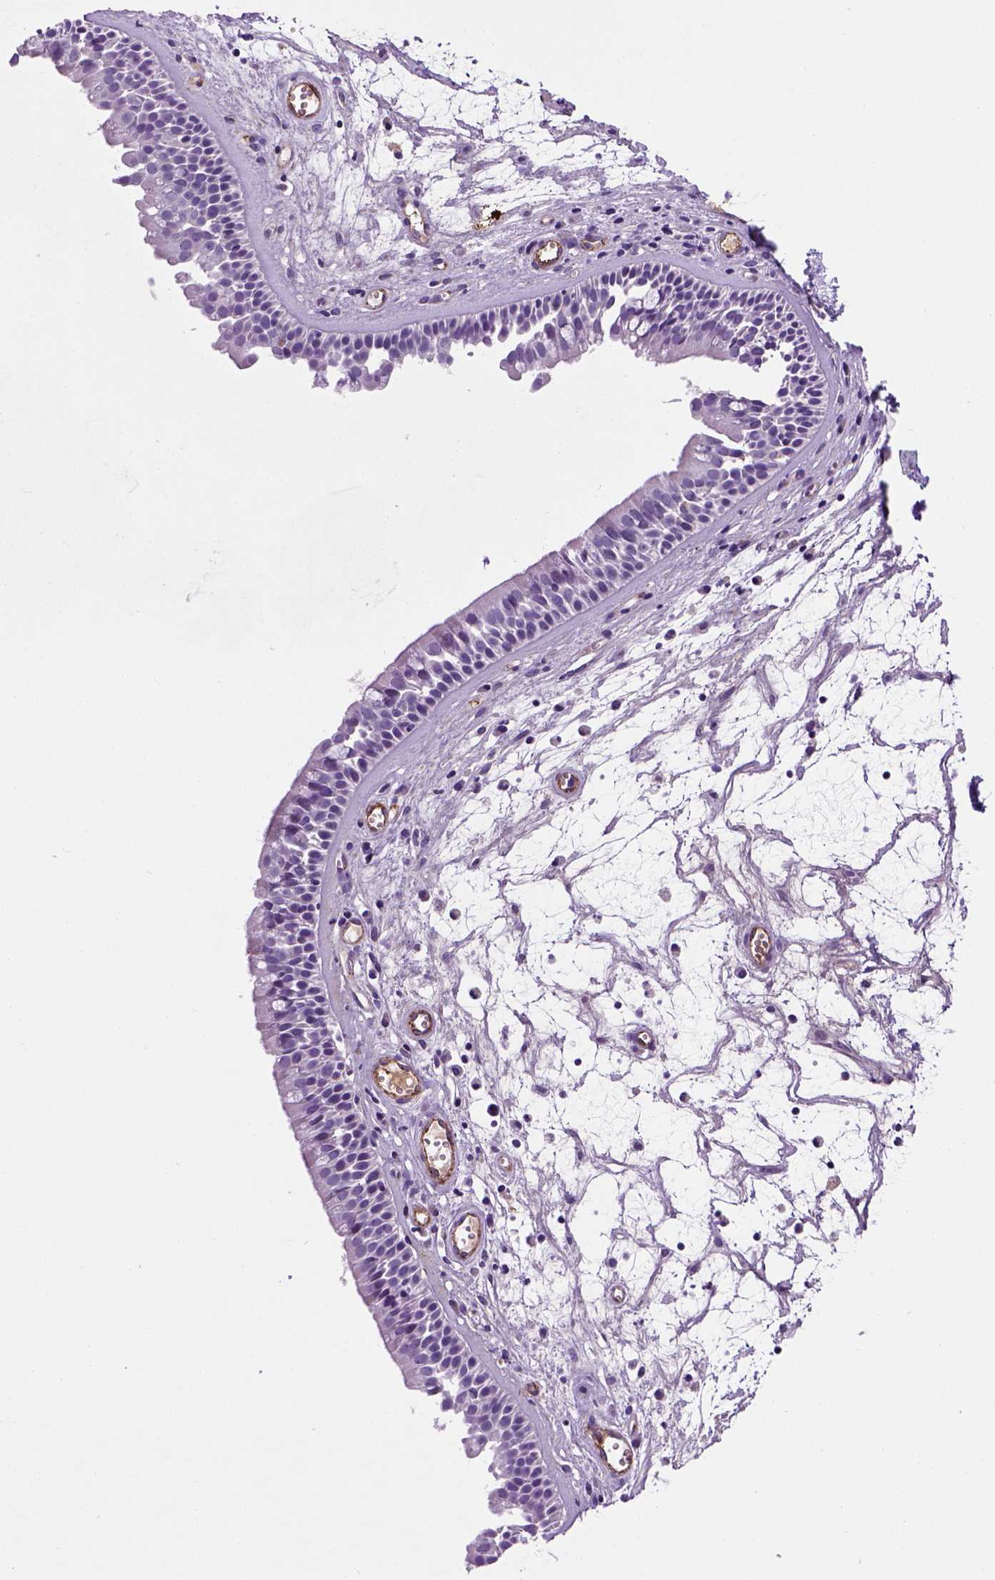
{"staining": {"intensity": "negative", "quantity": "none", "location": "none"}, "tissue": "nasopharynx", "cell_type": "Respiratory epithelial cells", "image_type": "normal", "snomed": [{"axis": "morphology", "description": "Normal tissue, NOS"}, {"axis": "topography", "description": "Nasopharynx"}], "caption": "This is a histopathology image of immunohistochemistry (IHC) staining of unremarkable nasopharynx, which shows no positivity in respiratory epithelial cells.", "gene": "VWF", "patient": {"sex": "female", "age": 68}}